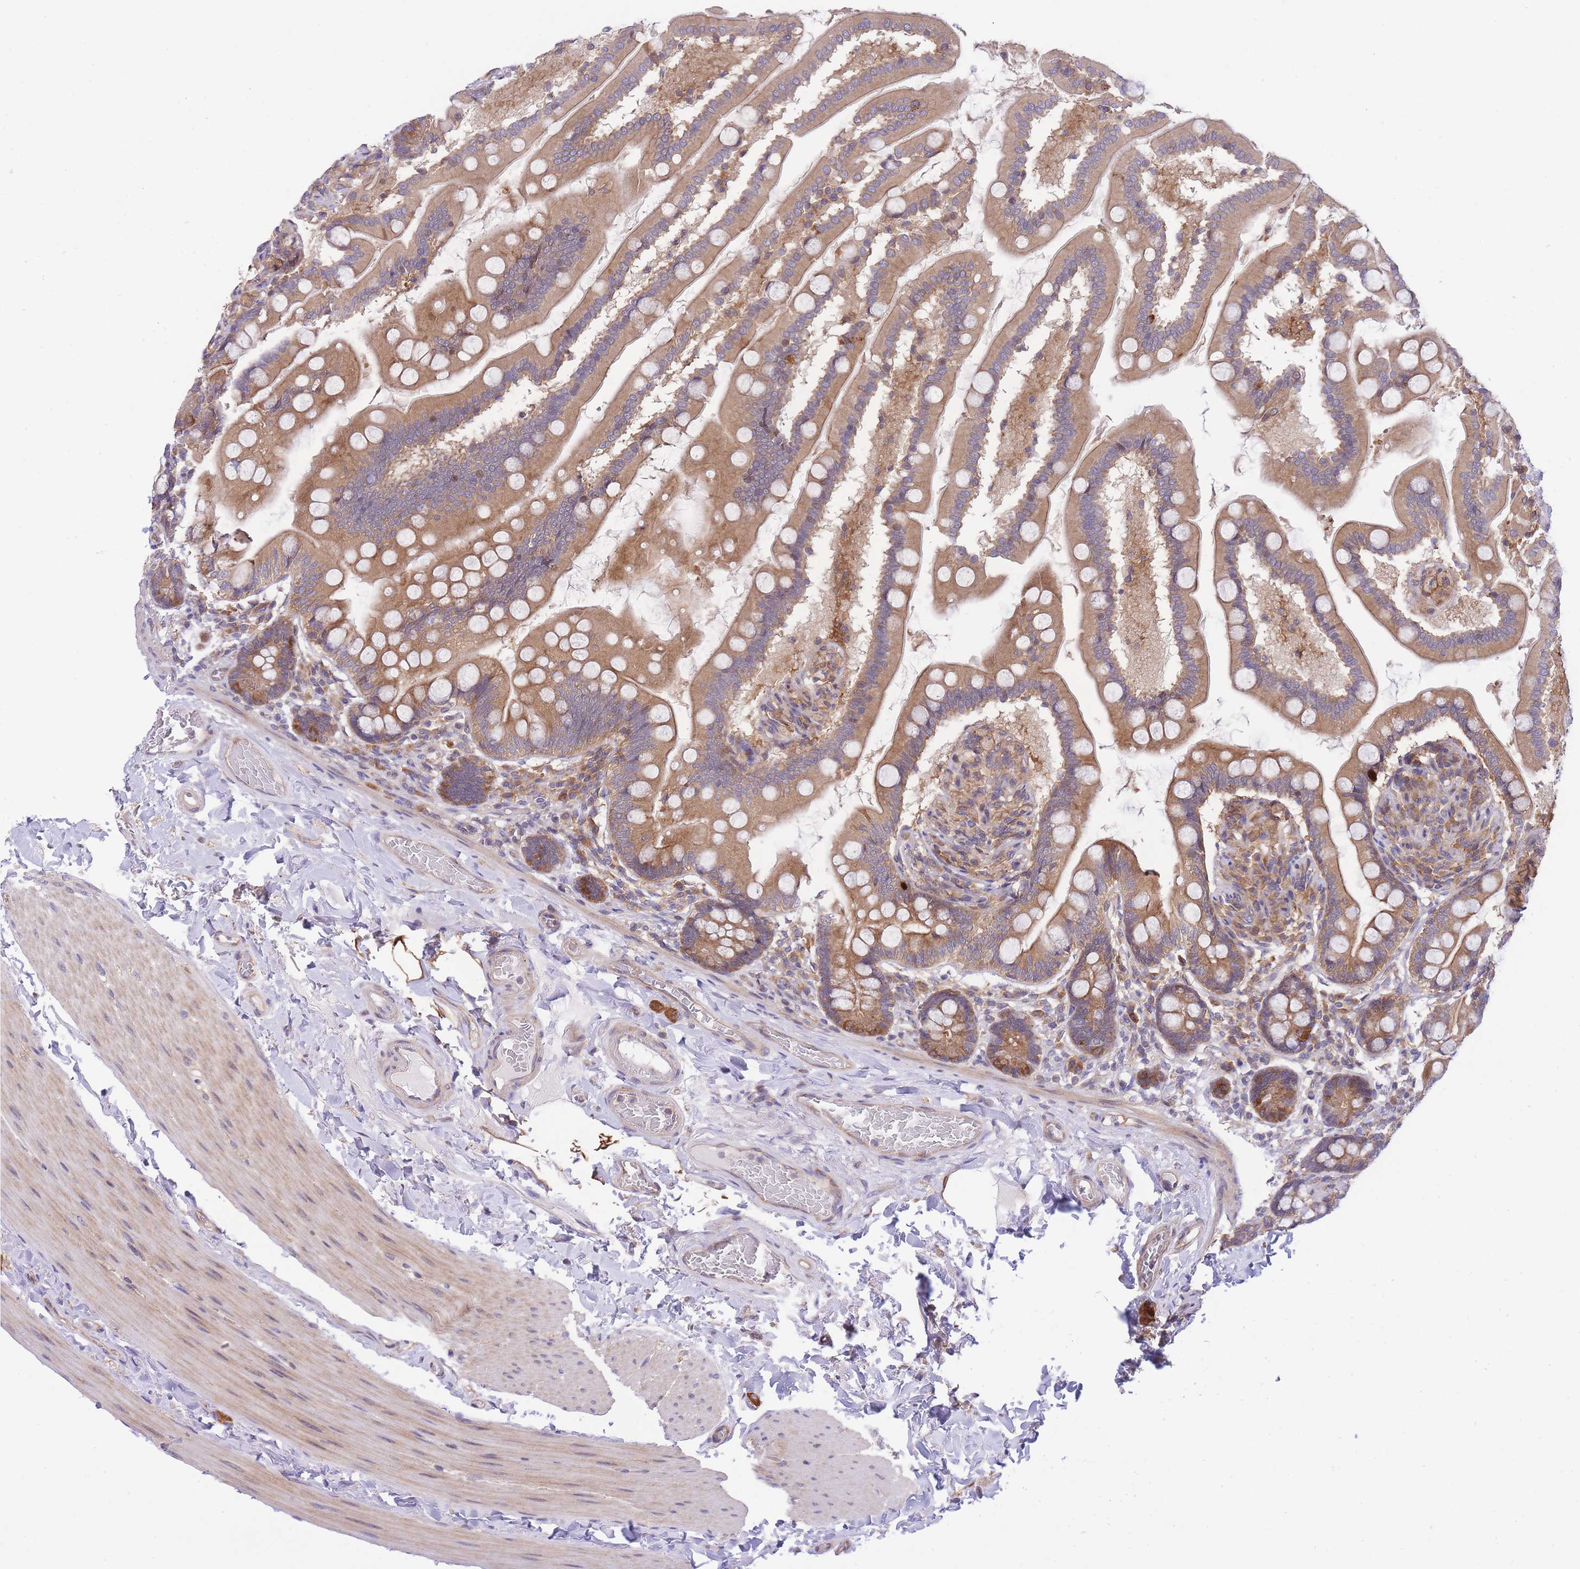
{"staining": {"intensity": "strong", "quantity": ">75%", "location": "cytoplasmic/membranous"}, "tissue": "small intestine", "cell_type": "Glandular cells", "image_type": "normal", "snomed": [{"axis": "morphology", "description": "Normal tissue, NOS"}, {"axis": "topography", "description": "Small intestine"}], "caption": "Protein expression analysis of benign human small intestine reveals strong cytoplasmic/membranous expression in approximately >75% of glandular cells. (DAB = brown stain, brightfield microscopy at high magnification).", "gene": "EIF2B2", "patient": {"sex": "female", "age": 64}}